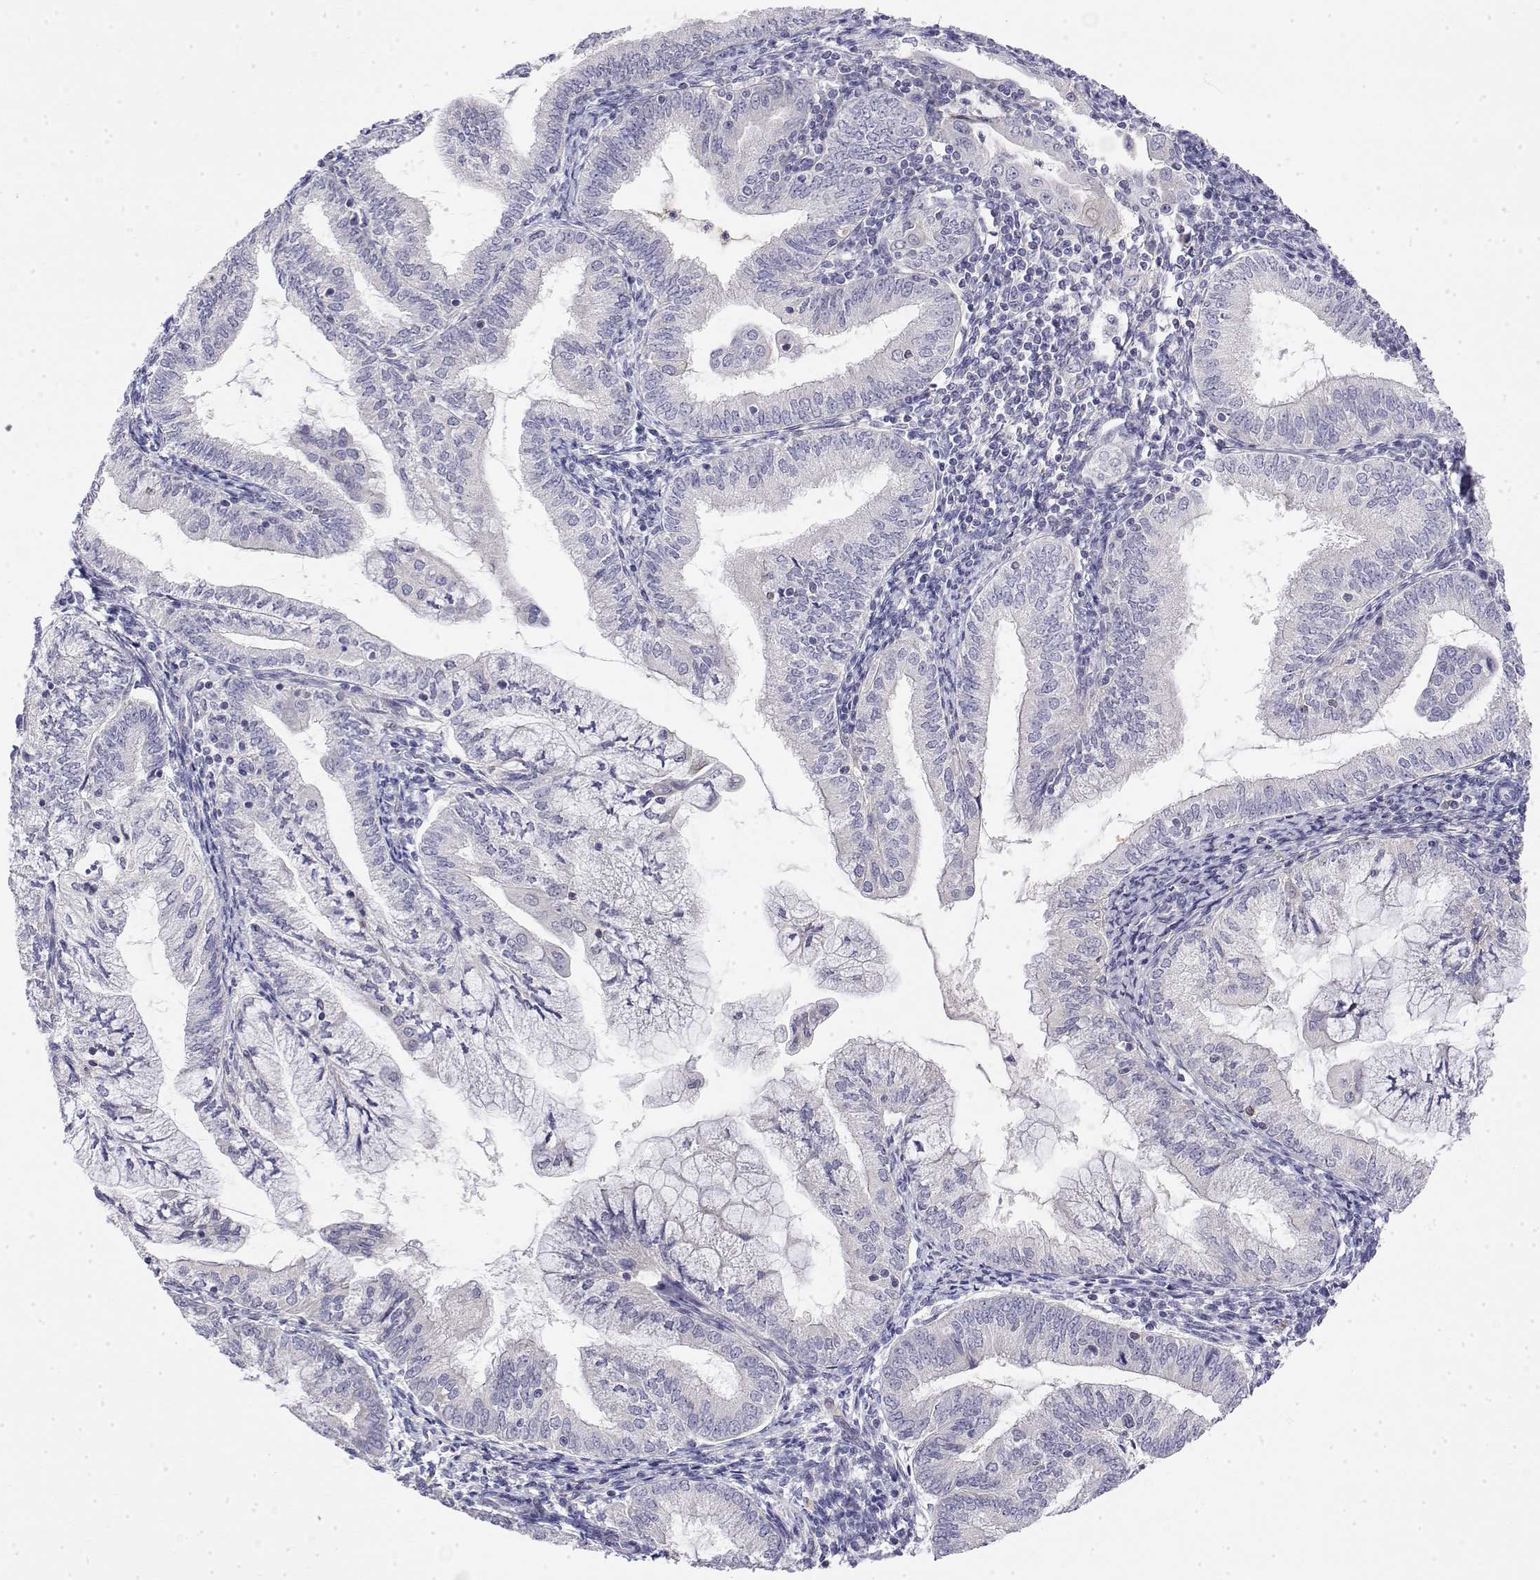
{"staining": {"intensity": "negative", "quantity": "none", "location": "none"}, "tissue": "endometrial cancer", "cell_type": "Tumor cells", "image_type": "cancer", "snomed": [{"axis": "morphology", "description": "Adenocarcinoma, NOS"}, {"axis": "topography", "description": "Endometrium"}], "caption": "Adenocarcinoma (endometrial) was stained to show a protein in brown. There is no significant positivity in tumor cells.", "gene": "GGACT", "patient": {"sex": "female", "age": 55}}